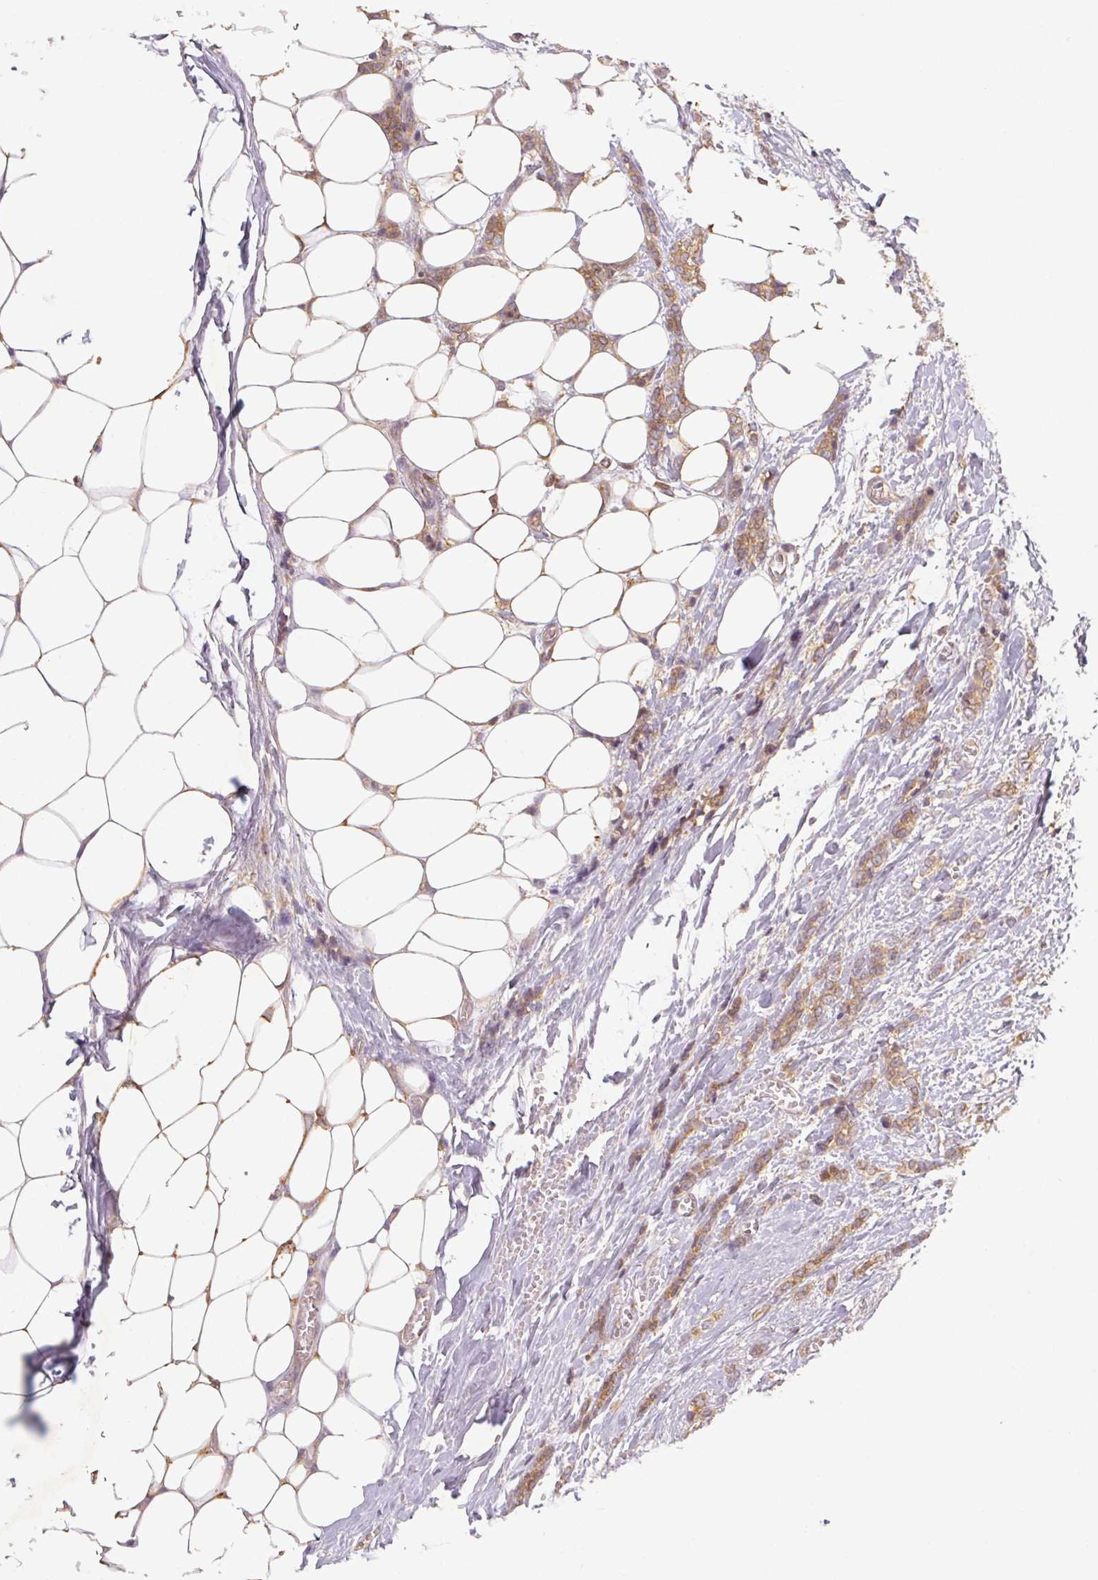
{"staining": {"intensity": "moderate", "quantity": ">75%", "location": "cytoplasmic/membranous"}, "tissue": "breast cancer", "cell_type": "Tumor cells", "image_type": "cancer", "snomed": [{"axis": "morphology", "description": "Normal tissue, NOS"}, {"axis": "morphology", "description": "Duct carcinoma"}, {"axis": "topography", "description": "Breast"}], "caption": "Immunohistochemical staining of breast cancer (invasive ductal carcinoma) shows medium levels of moderate cytoplasmic/membranous staining in about >75% of tumor cells.", "gene": "MTHFD1", "patient": {"sex": "female", "age": 77}}